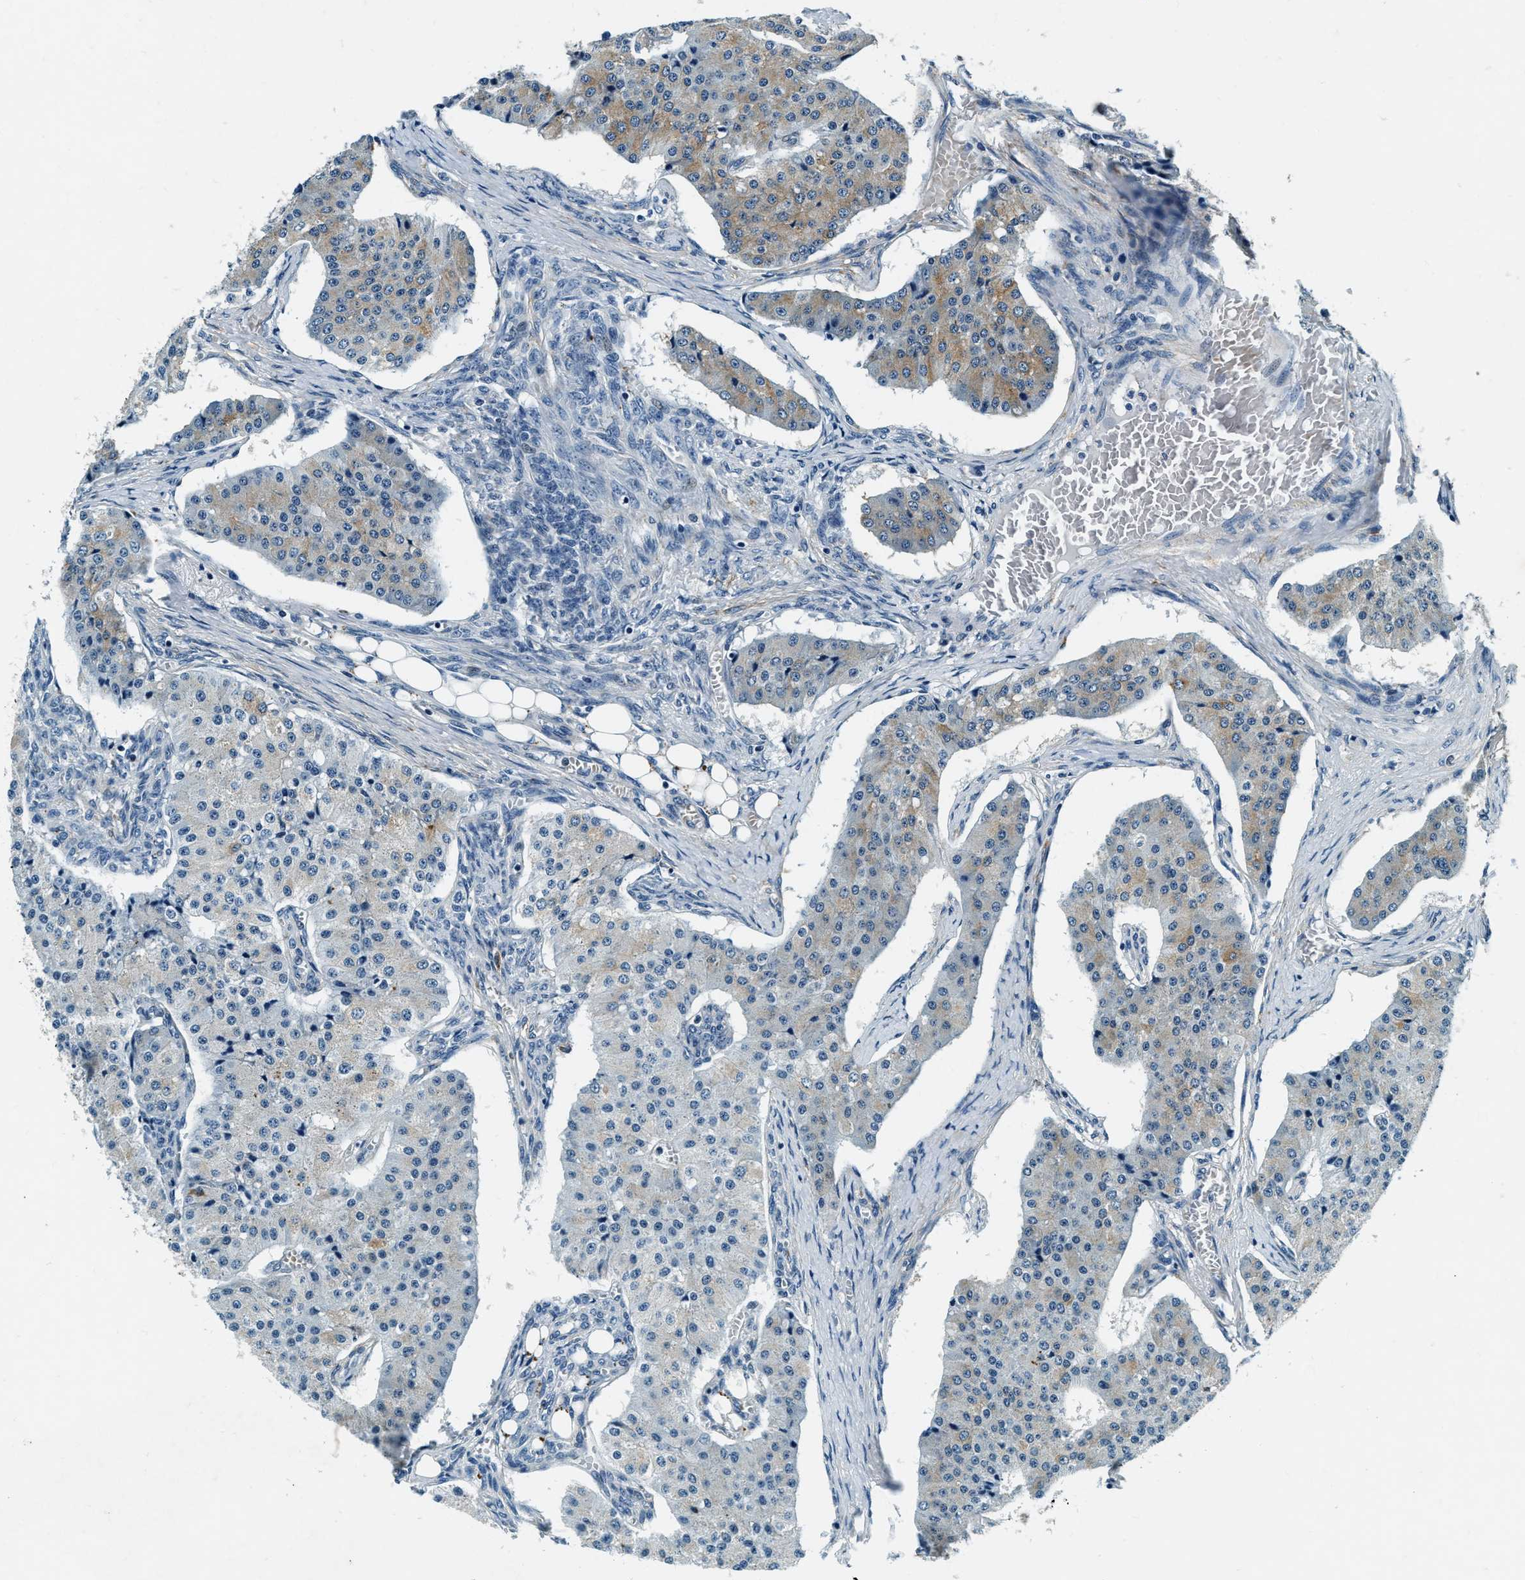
{"staining": {"intensity": "weak", "quantity": "25%-75%", "location": "cytoplasmic/membranous"}, "tissue": "carcinoid", "cell_type": "Tumor cells", "image_type": "cancer", "snomed": [{"axis": "morphology", "description": "Carcinoid, malignant, NOS"}, {"axis": "topography", "description": "Colon"}], "caption": "Carcinoid (malignant) was stained to show a protein in brown. There is low levels of weak cytoplasmic/membranous staining in about 25%-75% of tumor cells. The protein is stained brown, and the nuclei are stained in blue (DAB (3,3'-diaminobenzidine) IHC with brightfield microscopy, high magnification).", "gene": "C2orf66", "patient": {"sex": "female", "age": 52}}